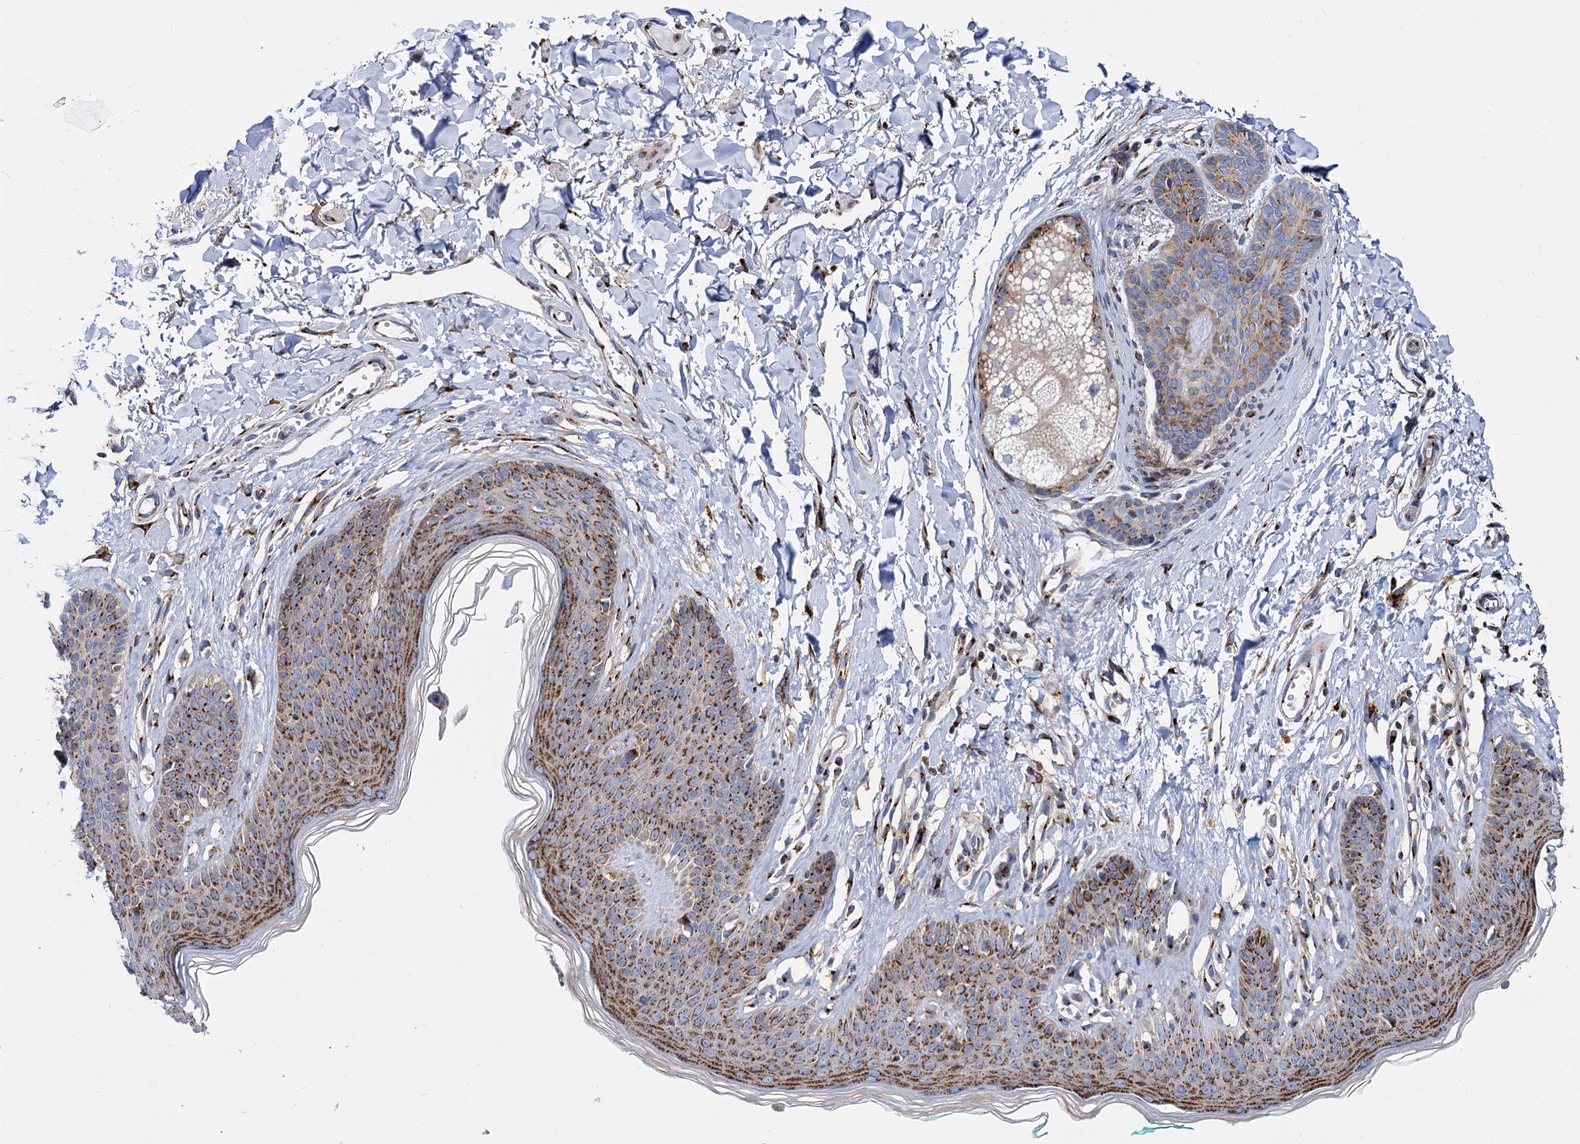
{"staining": {"intensity": "strong", "quantity": ">75%", "location": "cytoplasmic/membranous"}, "tissue": "skin", "cell_type": "Epidermal cells", "image_type": "normal", "snomed": [{"axis": "morphology", "description": "Normal tissue, NOS"}, {"axis": "morphology", "description": "Squamous cell carcinoma, NOS"}, {"axis": "topography", "description": "Vulva"}], "caption": "Immunohistochemistry (IHC) image of unremarkable human skin stained for a protein (brown), which reveals high levels of strong cytoplasmic/membranous expression in approximately >75% of epidermal cells.", "gene": "SUPT20H", "patient": {"sex": "female", "age": 85}}